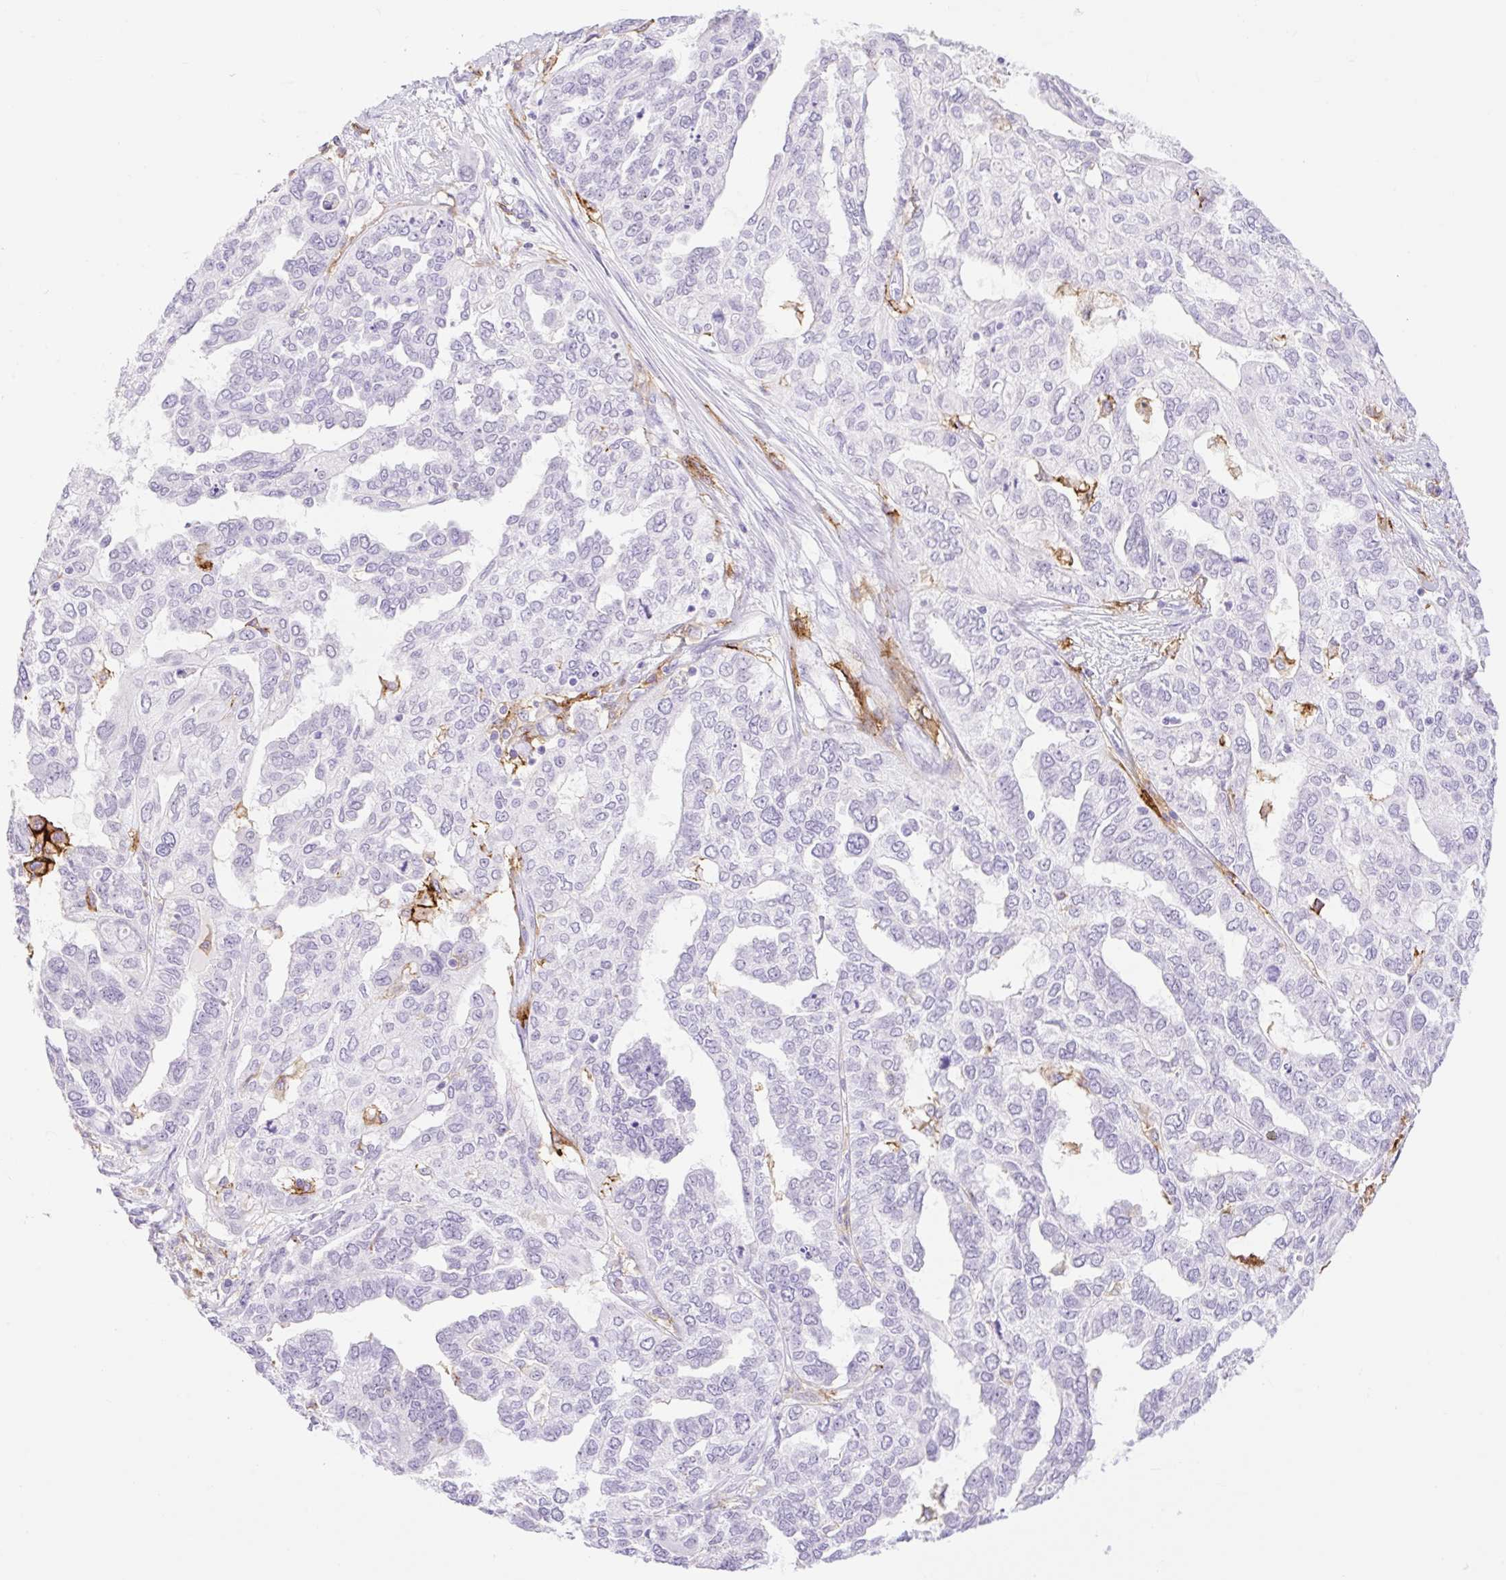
{"staining": {"intensity": "negative", "quantity": "none", "location": "none"}, "tissue": "ovarian cancer", "cell_type": "Tumor cells", "image_type": "cancer", "snomed": [{"axis": "morphology", "description": "Cystadenocarcinoma, serous, NOS"}, {"axis": "topography", "description": "Ovary"}], "caption": "DAB immunohistochemical staining of ovarian cancer exhibits no significant expression in tumor cells.", "gene": "SIGLEC1", "patient": {"sex": "female", "age": 53}}